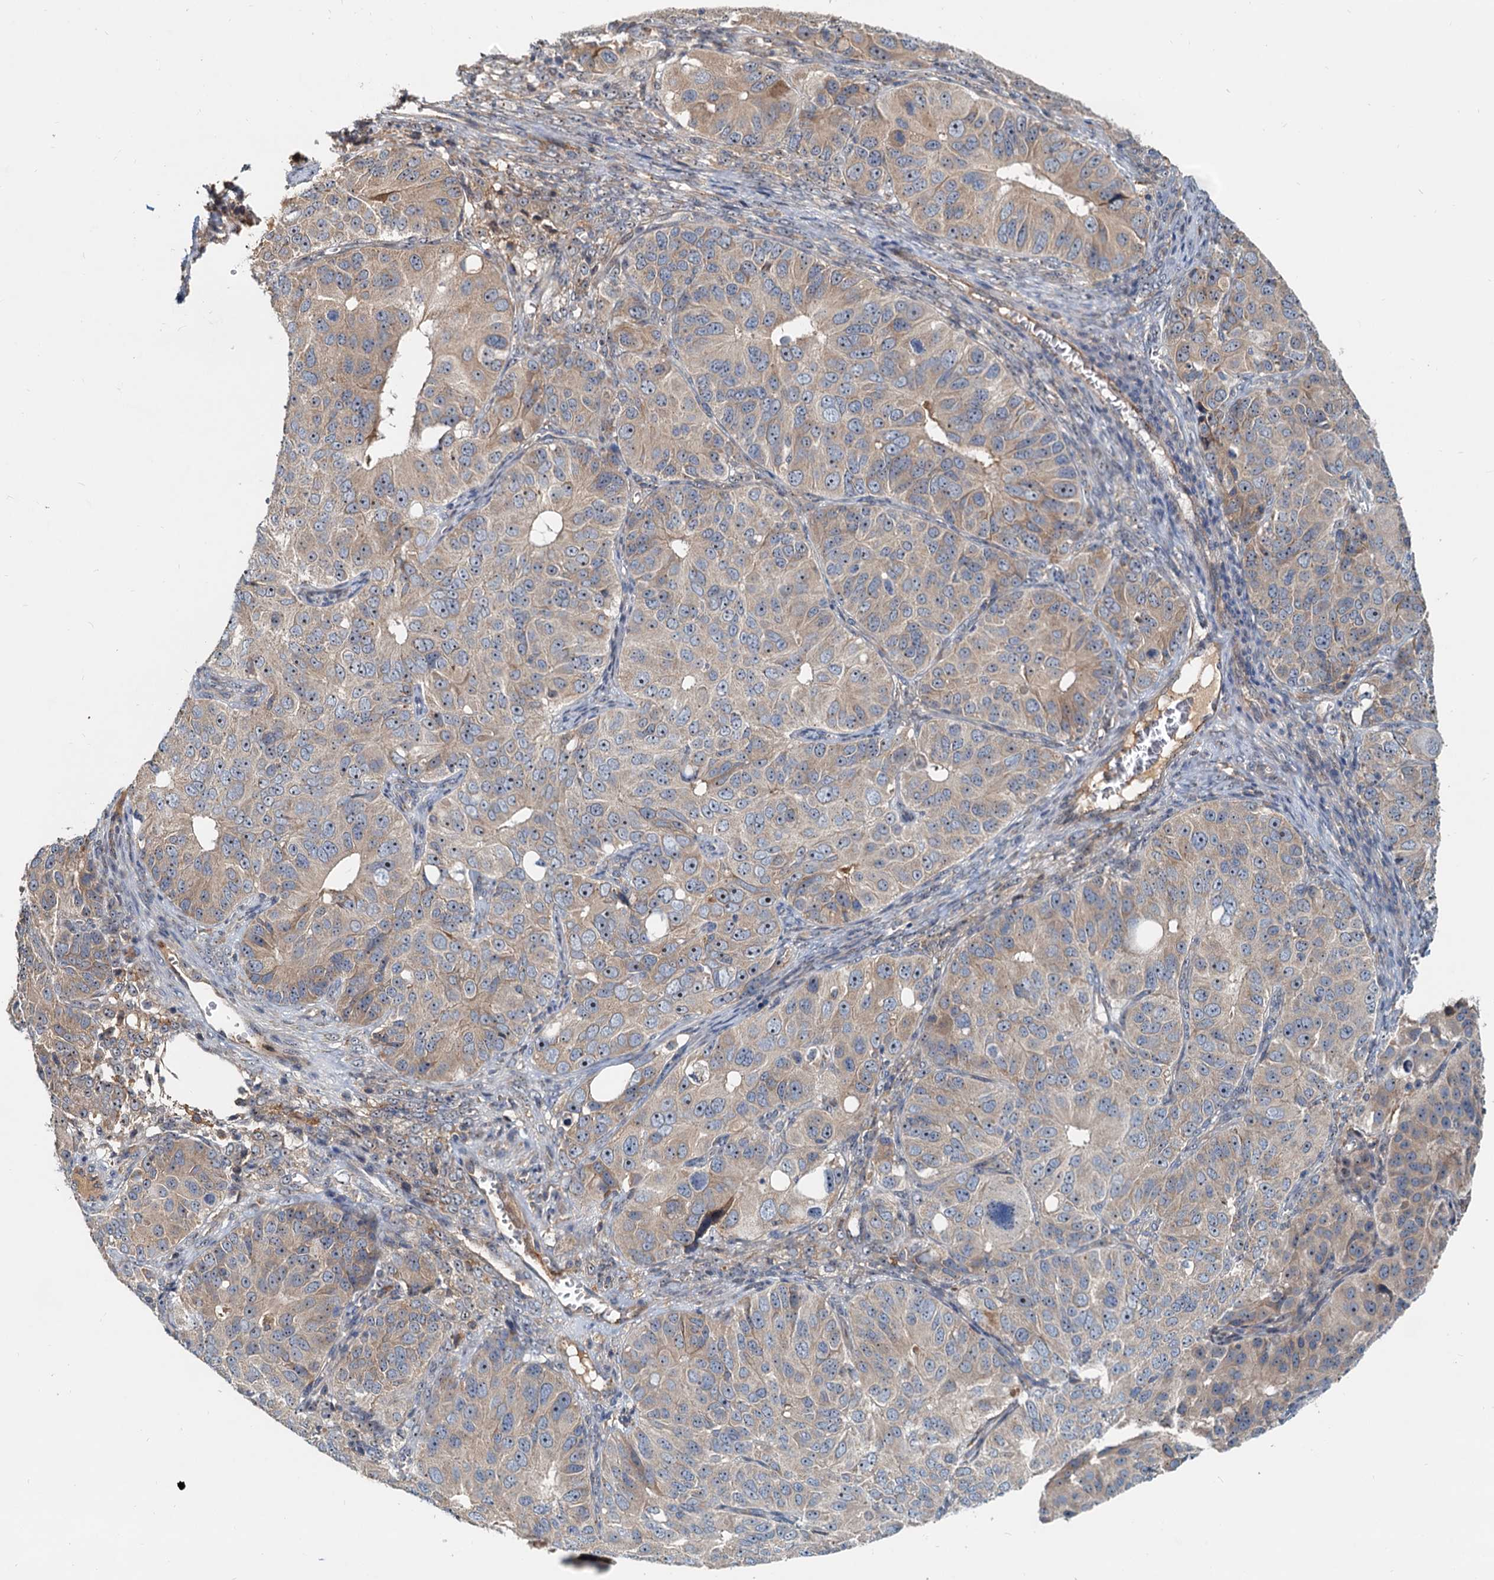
{"staining": {"intensity": "weak", "quantity": "<25%", "location": "cytoplasmic/membranous"}, "tissue": "ovarian cancer", "cell_type": "Tumor cells", "image_type": "cancer", "snomed": [{"axis": "morphology", "description": "Carcinoma, endometroid"}, {"axis": "topography", "description": "Ovary"}], "caption": "Immunohistochemistry of ovarian endometroid carcinoma exhibits no staining in tumor cells.", "gene": "RGS7BP", "patient": {"sex": "female", "age": 51}}